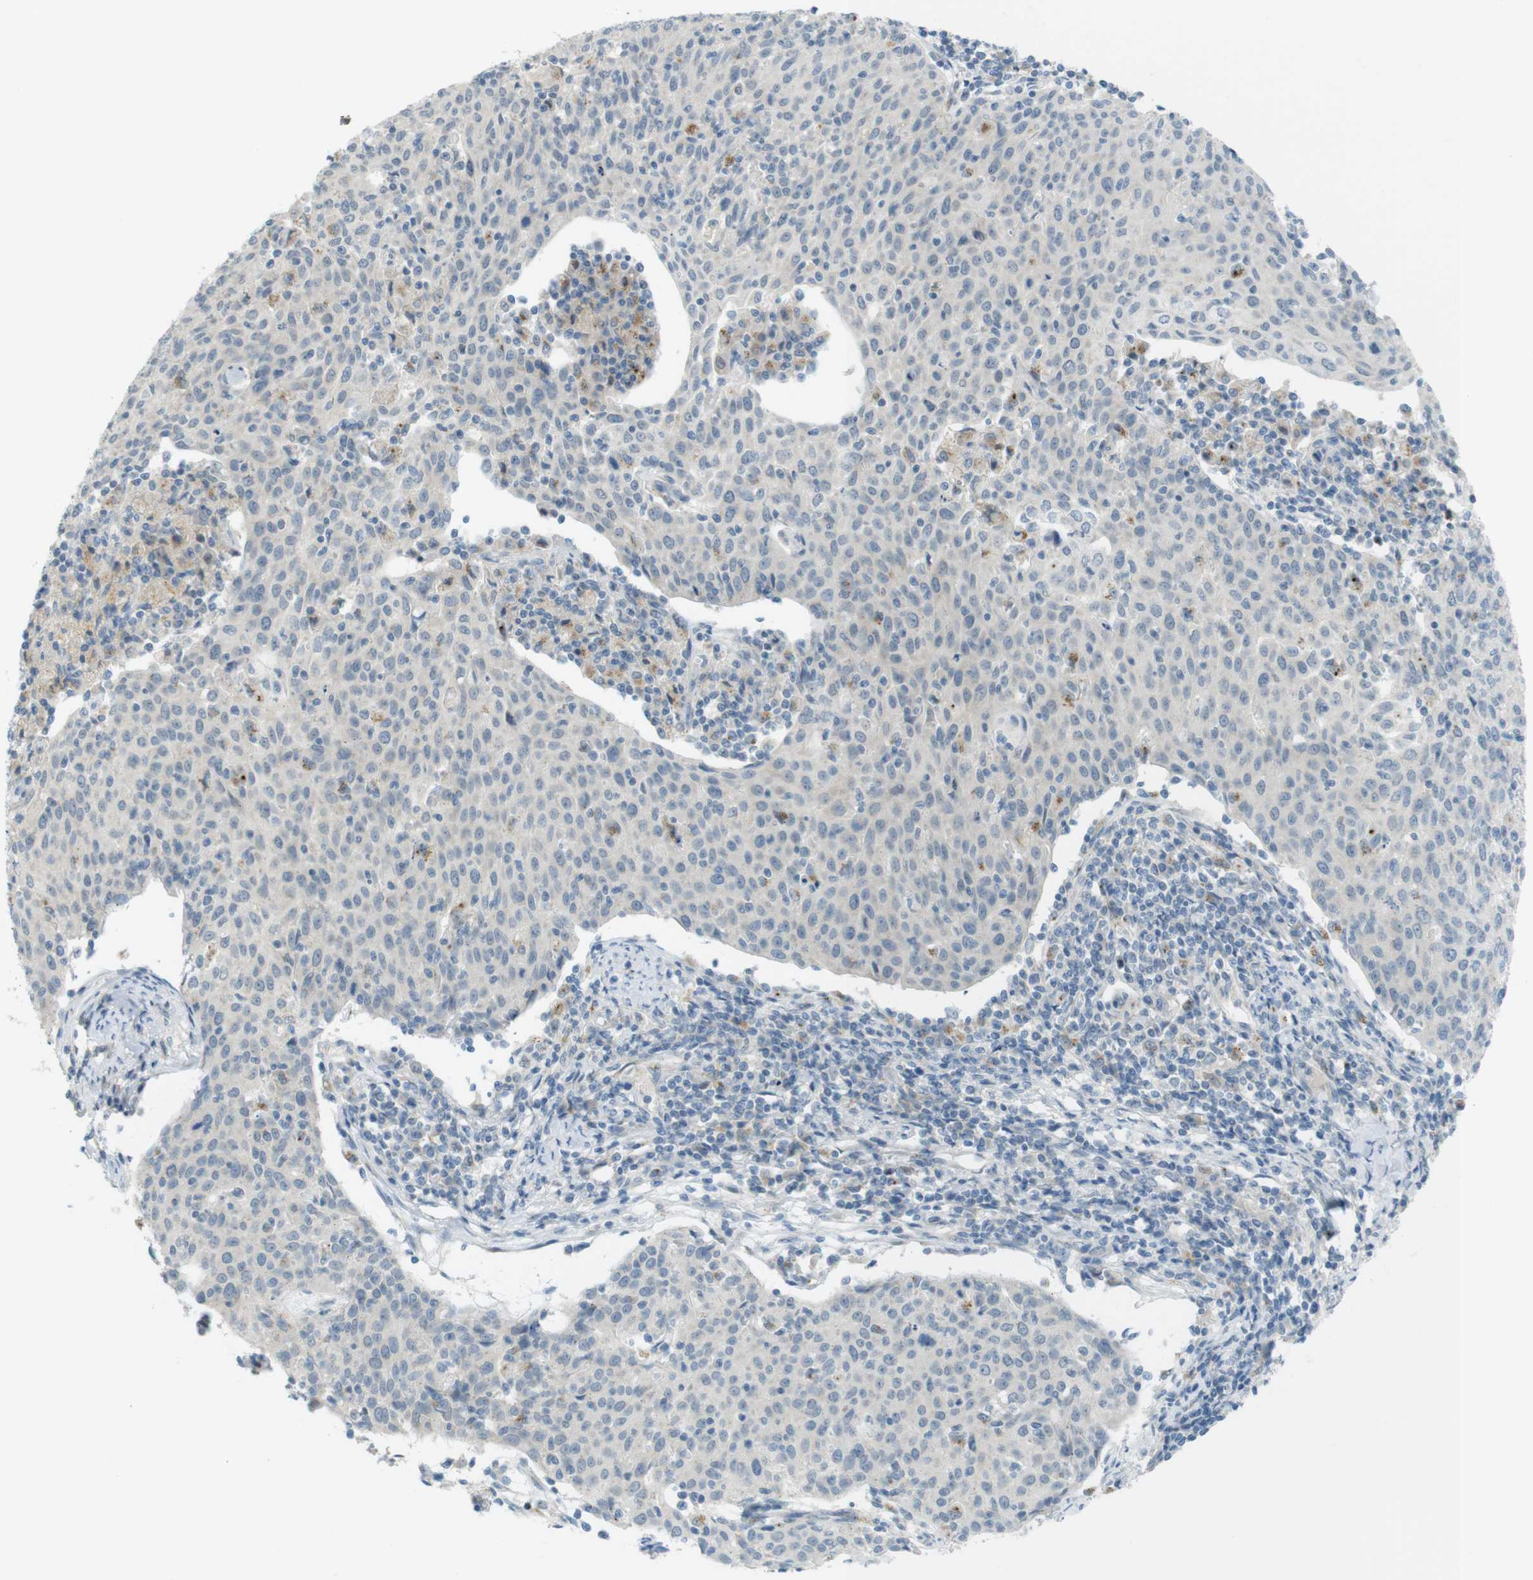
{"staining": {"intensity": "moderate", "quantity": "<25%", "location": "cytoplasmic/membranous"}, "tissue": "cervical cancer", "cell_type": "Tumor cells", "image_type": "cancer", "snomed": [{"axis": "morphology", "description": "Squamous cell carcinoma, NOS"}, {"axis": "topography", "description": "Cervix"}], "caption": "IHC image of cervical cancer stained for a protein (brown), which reveals low levels of moderate cytoplasmic/membranous staining in about <25% of tumor cells.", "gene": "UGT8", "patient": {"sex": "female", "age": 38}}